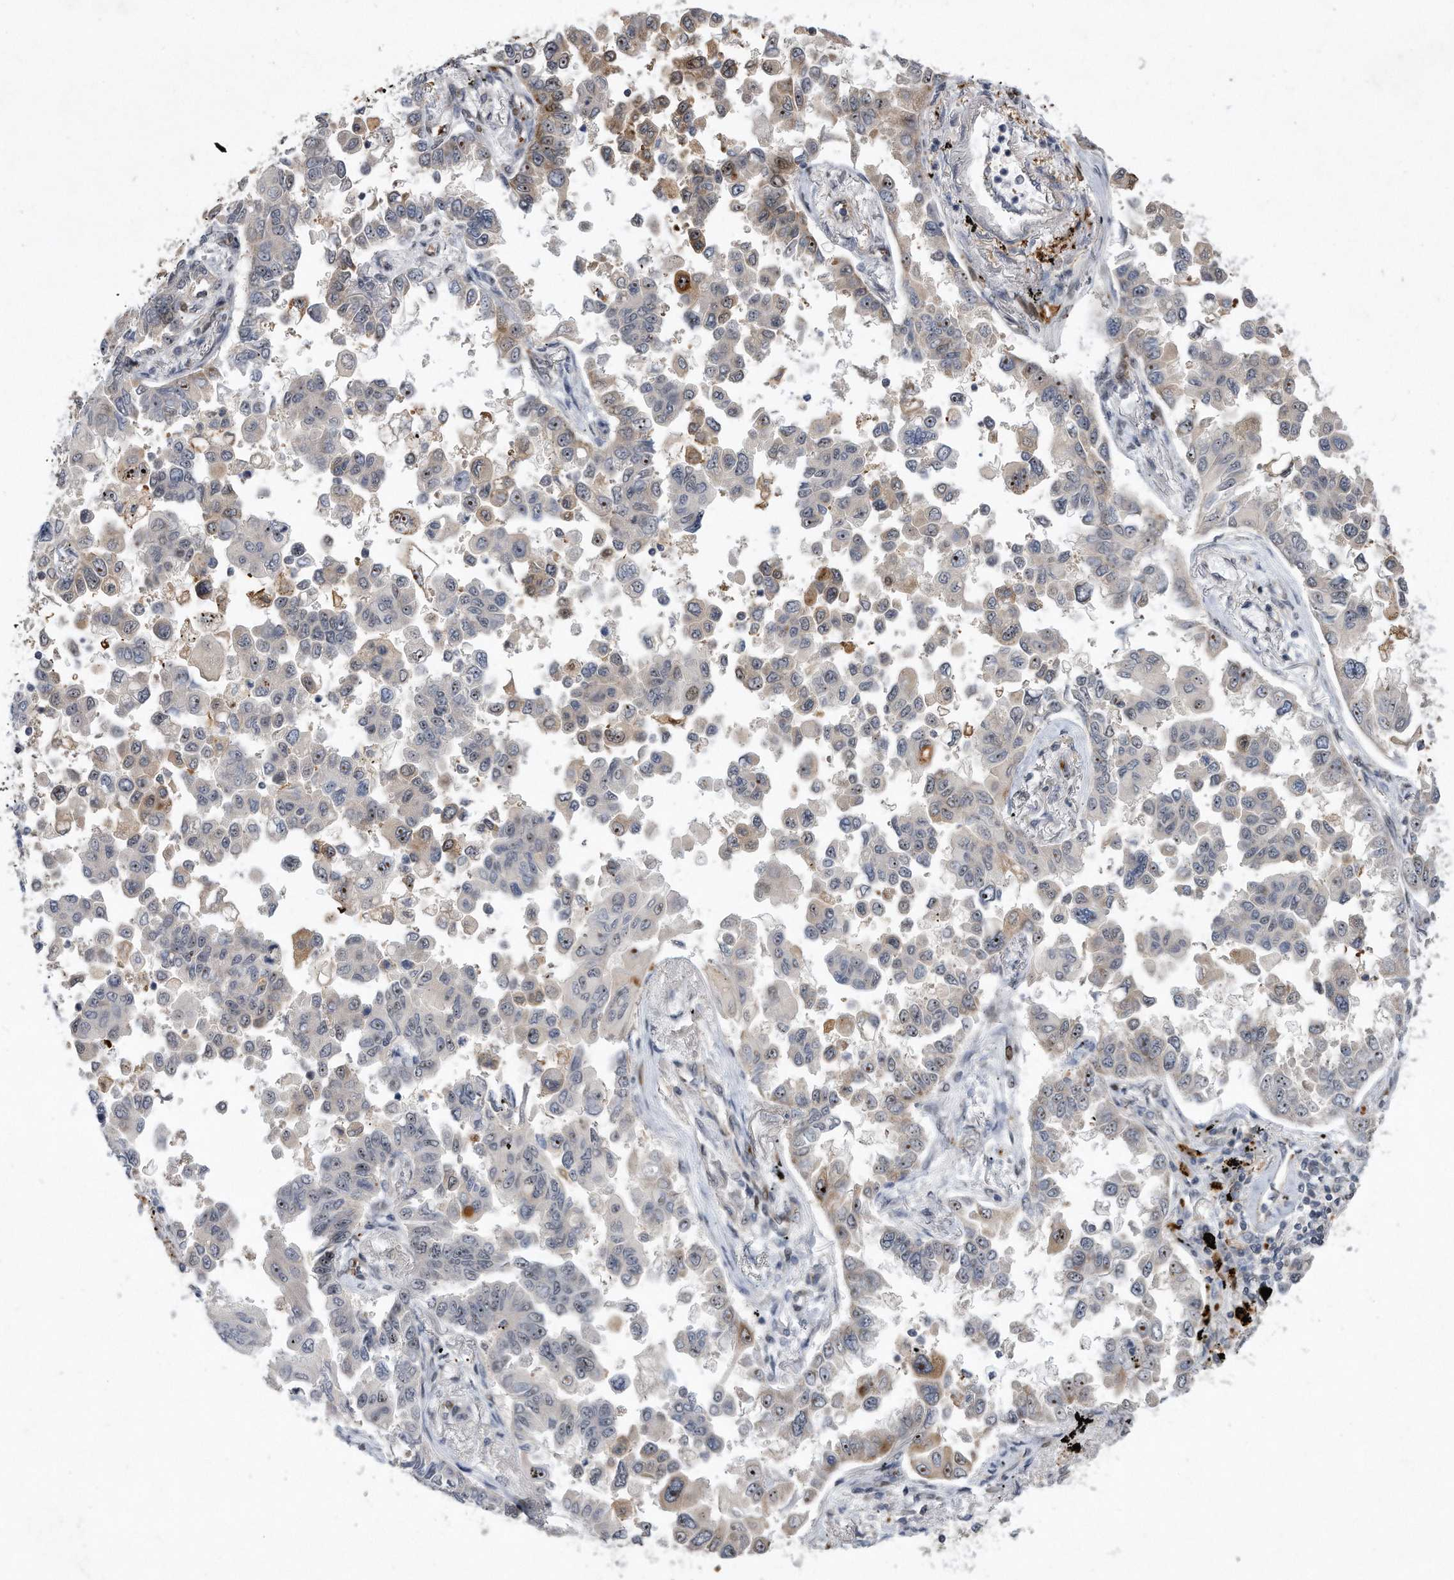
{"staining": {"intensity": "weak", "quantity": "<25%", "location": "cytoplasmic/membranous,nuclear"}, "tissue": "lung cancer", "cell_type": "Tumor cells", "image_type": "cancer", "snomed": [{"axis": "morphology", "description": "Adenocarcinoma, NOS"}, {"axis": "topography", "description": "Lung"}], "caption": "This micrograph is of adenocarcinoma (lung) stained with IHC to label a protein in brown with the nuclei are counter-stained blue. There is no staining in tumor cells.", "gene": "PGBD2", "patient": {"sex": "female", "age": 67}}